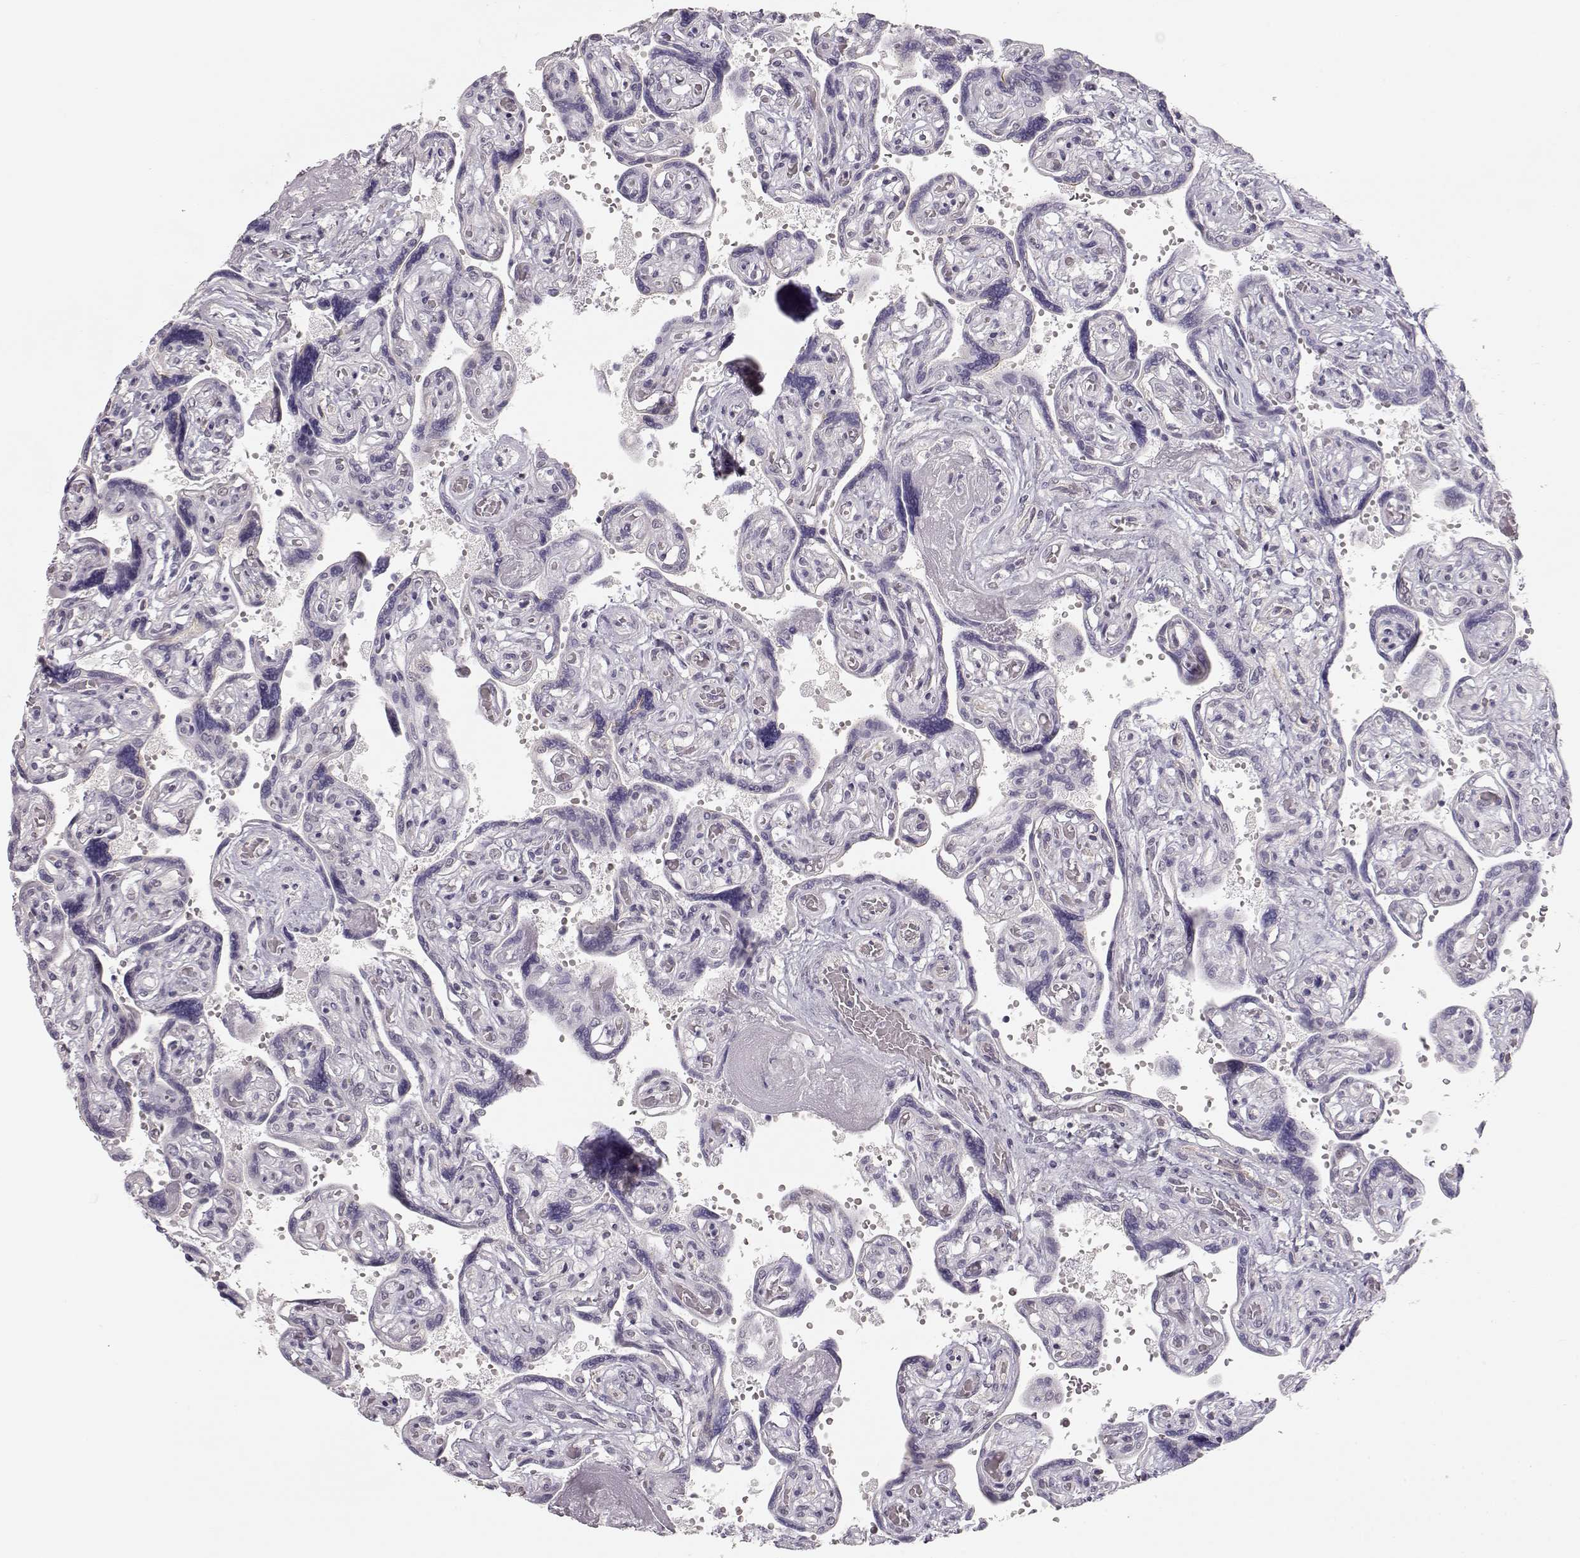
{"staining": {"intensity": "negative", "quantity": "none", "location": "none"}, "tissue": "placenta", "cell_type": "Decidual cells", "image_type": "normal", "snomed": [{"axis": "morphology", "description": "Normal tissue, NOS"}, {"axis": "topography", "description": "Placenta"}], "caption": "An image of human placenta is negative for staining in decidual cells. (DAB (3,3'-diaminobenzidine) immunohistochemistry visualized using brightfield microscopy, high magnification).", "gene": "FAM205A", "patient": {"sex": "female", "age": 32}}